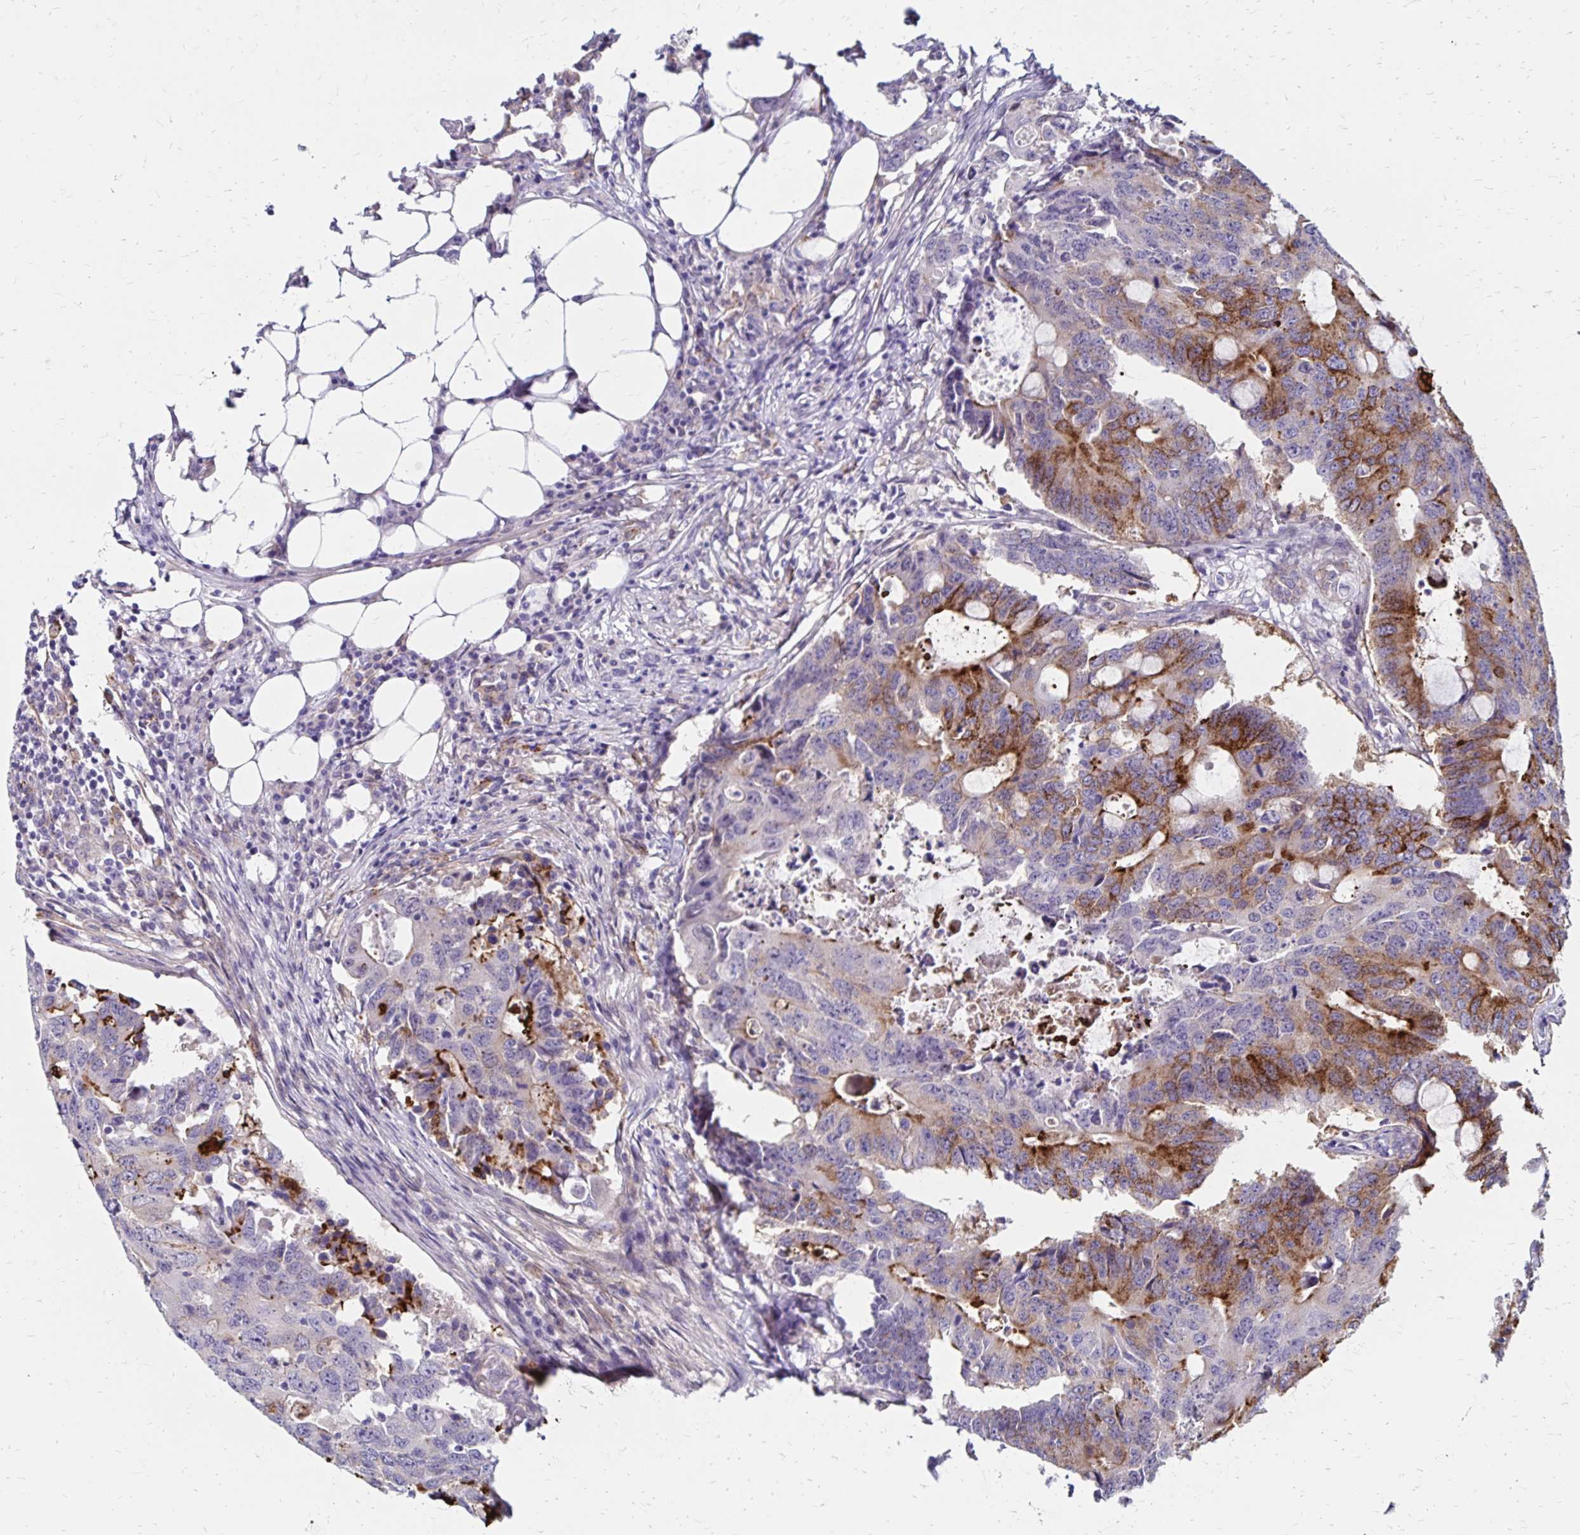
{"staining": {"intensity": "moderate", "quantity": "25%-75%", "location": "cytoplasmic/membranous"}, "tissue": "colorectal cancer", "cell_type": "Tumor cells", "image_type": "cancer", "snomed": [{"axis": "morphology", "description": "Adenocarcinoma, NOS"}, {"axis": "topography", "description": "Colon"}], "caption": "A medium amount of moderate cytoplasmic/membranous staining is present in about 25%-75% of tumor cells in adenocarcinoma (colorectal) tissue.", "gene": "TNS3", "patient": {"sex": "male", "age": 71}}